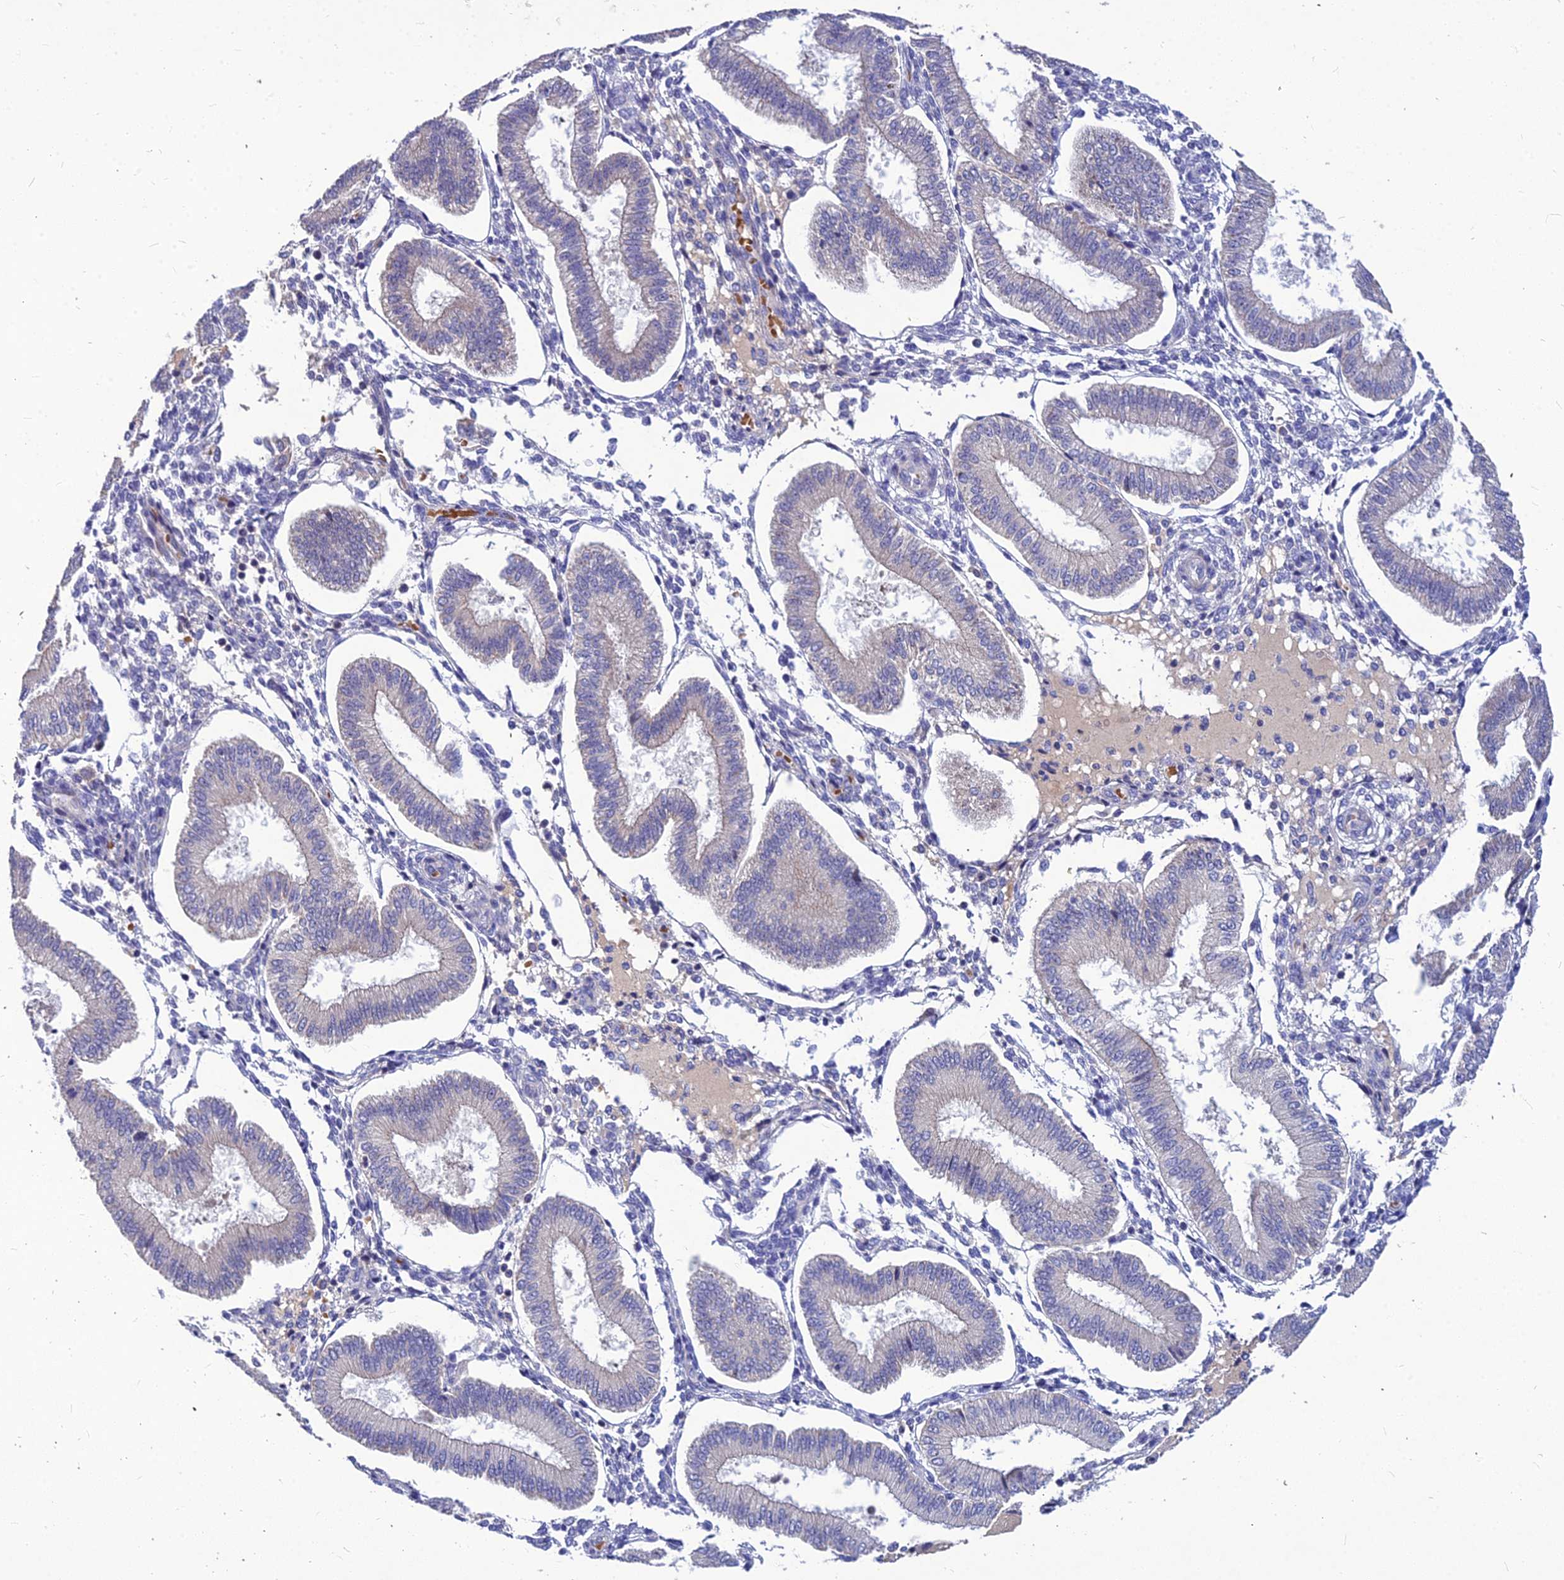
{"staining": {"intensity": "negative", "quantity": "none", "location": "none"}, "tissue": "endometrium", "cell_type": "Cells in endometrial stroma", "image_type": "normal", "snomed": [{"axis": "morphology", "description": "Normal tissue, NOS"}, {"axis": "topography", "description": "Endometrium"}], "caption": "The histopathology image shows no staining of cells in endometrial stroma in normal endometrium.", "gene": "DMRTA1", "patient": {"sex": "female", "age": 39}}